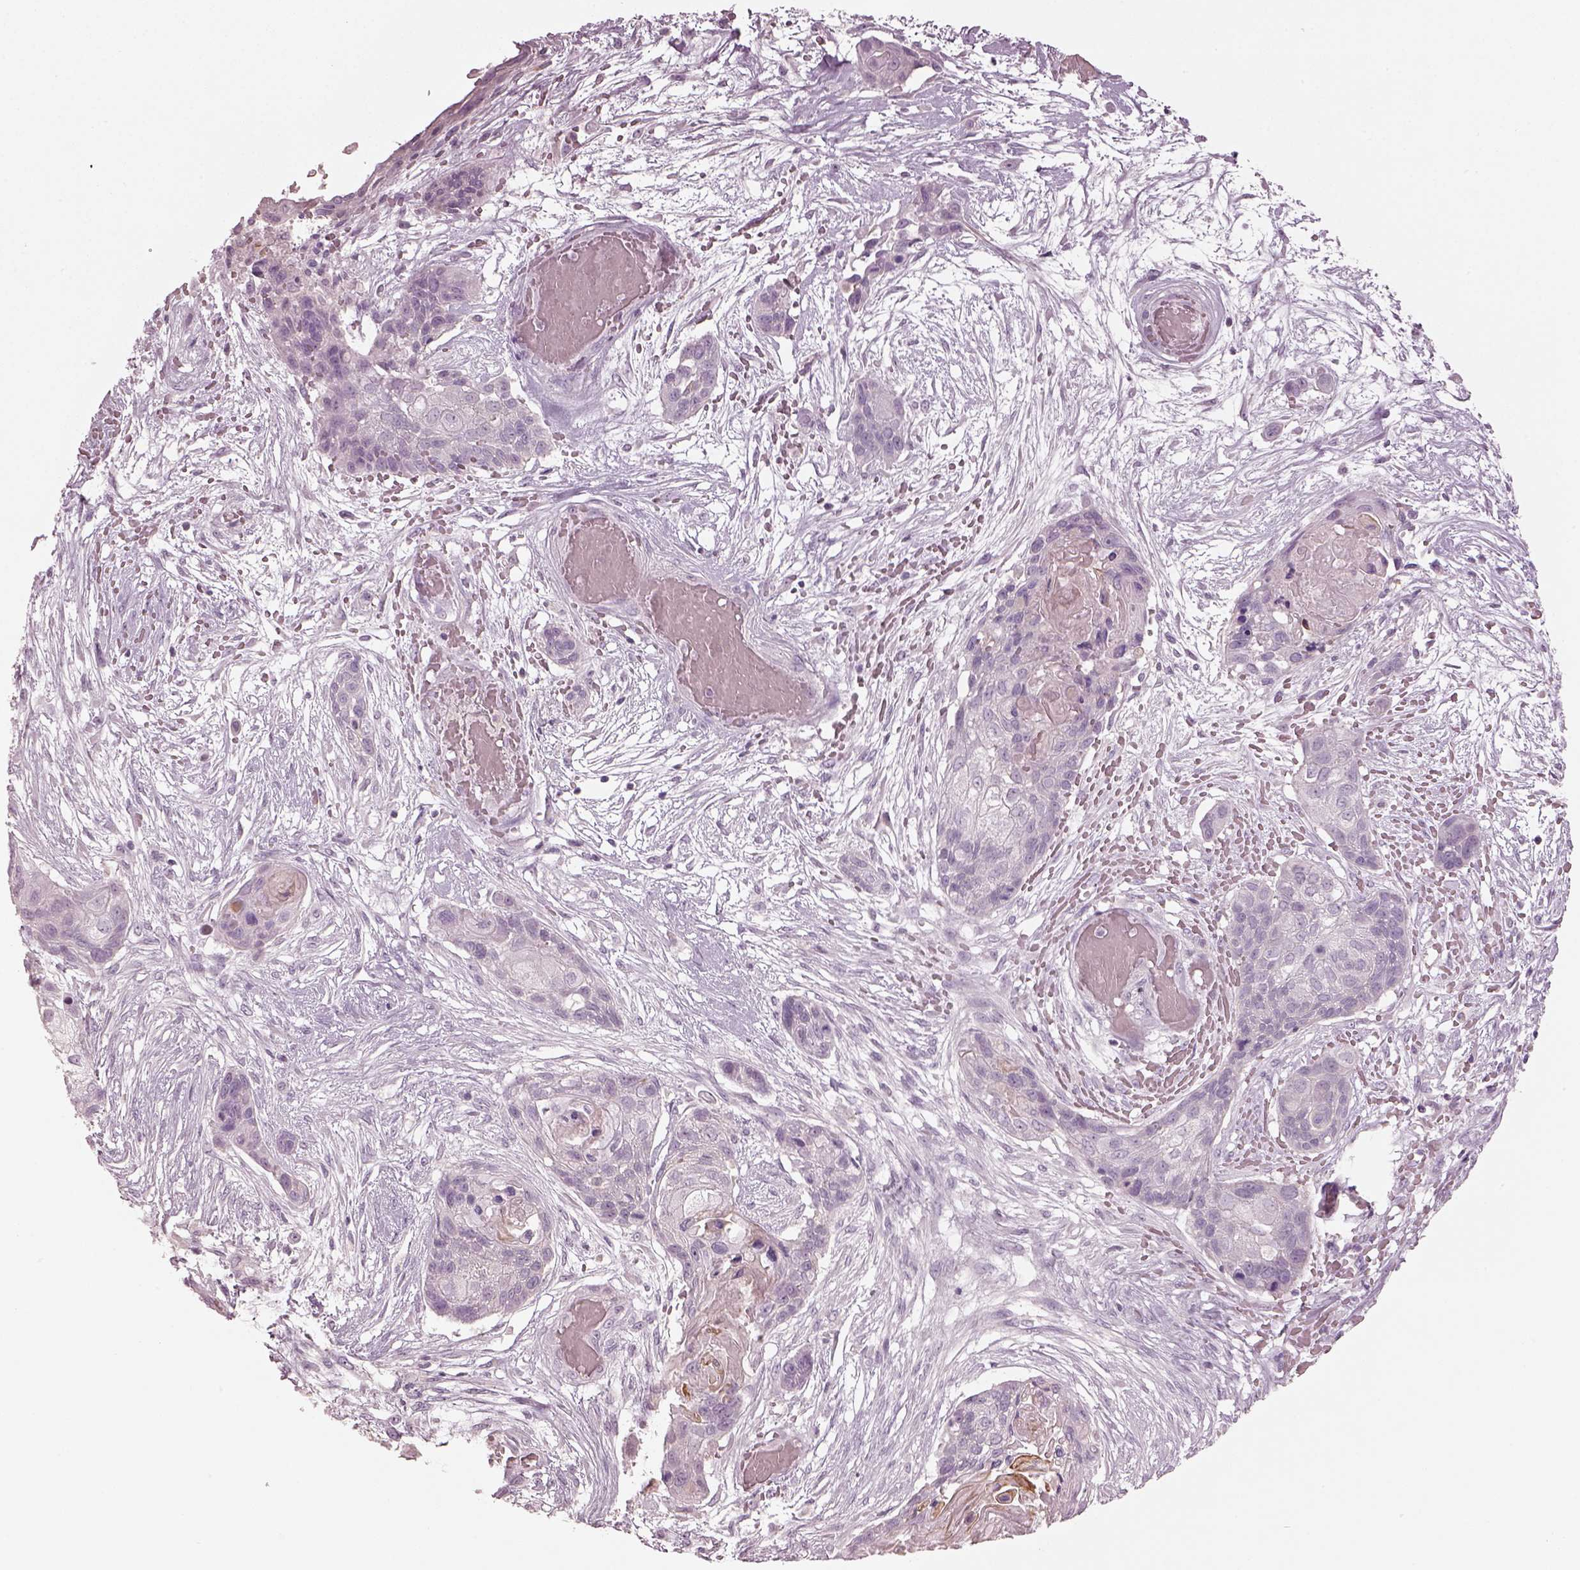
{"staining": {"intensity": "negative", "quantity": "none", "location": "none"}, "tissue": "lung cancer", "cell_type": "Tumor cells", "image_type": "cancer", "snomed": [{"axis": "morphology", "description": "Squamous cell carcinoma, NOS"}, {"axis": "topography", "description": "Lung"}], "caption": "High magnification brightfield microscopy of lung cancer stained with DAB (3,3'-diaminobenzidine) (brown) and counterstained with hematoxylin (blue): tumor cells show no significant expression.", "gene": "SPATA6L", "patient": {"sex": "male", "age": 69}}